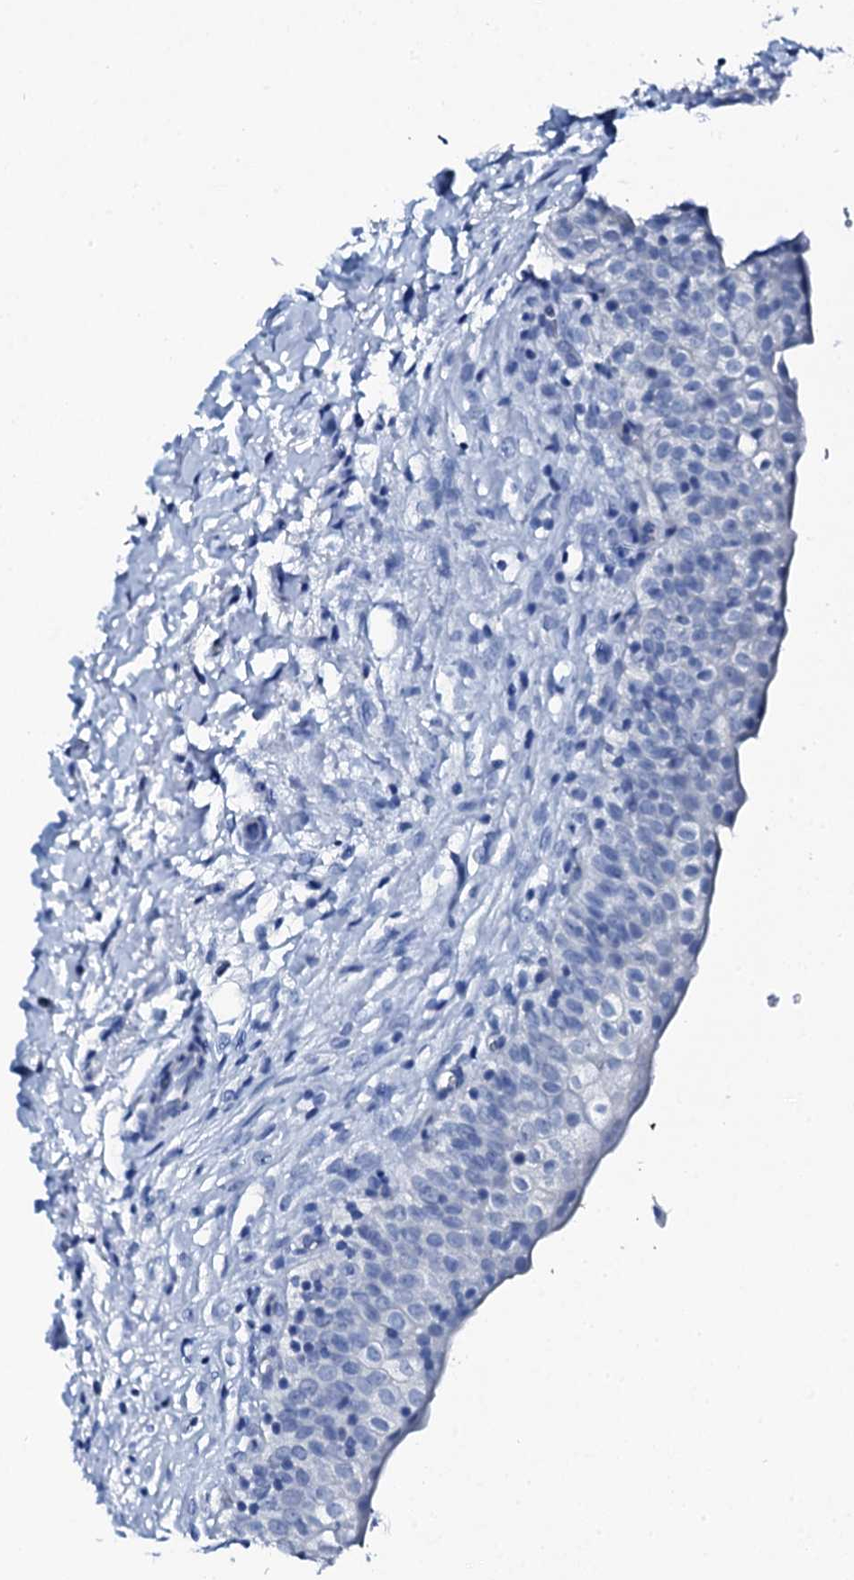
{"staining": {"intensity": "negative", "quantity": "none", "location": "none"}, "tissue": "urinary bladder", "cell_type": "Urothelial cells", "image_type": "normal", "snomed": [{"axis": "morphology", "description": "Normal tissue, NOS"}, {"axis": "topography", "description": "Urinary bladder"}], "caption": "IHC of benign human urinary bladder reveals no expression in urothelial cells. The staining is performed using DAB (3,3'-diaminobenzidine) brown chromogen with nuclei counter-stained in using hematoxylin.", "gene": "PTH", "patient": {"sex": "male", "age": 55}}